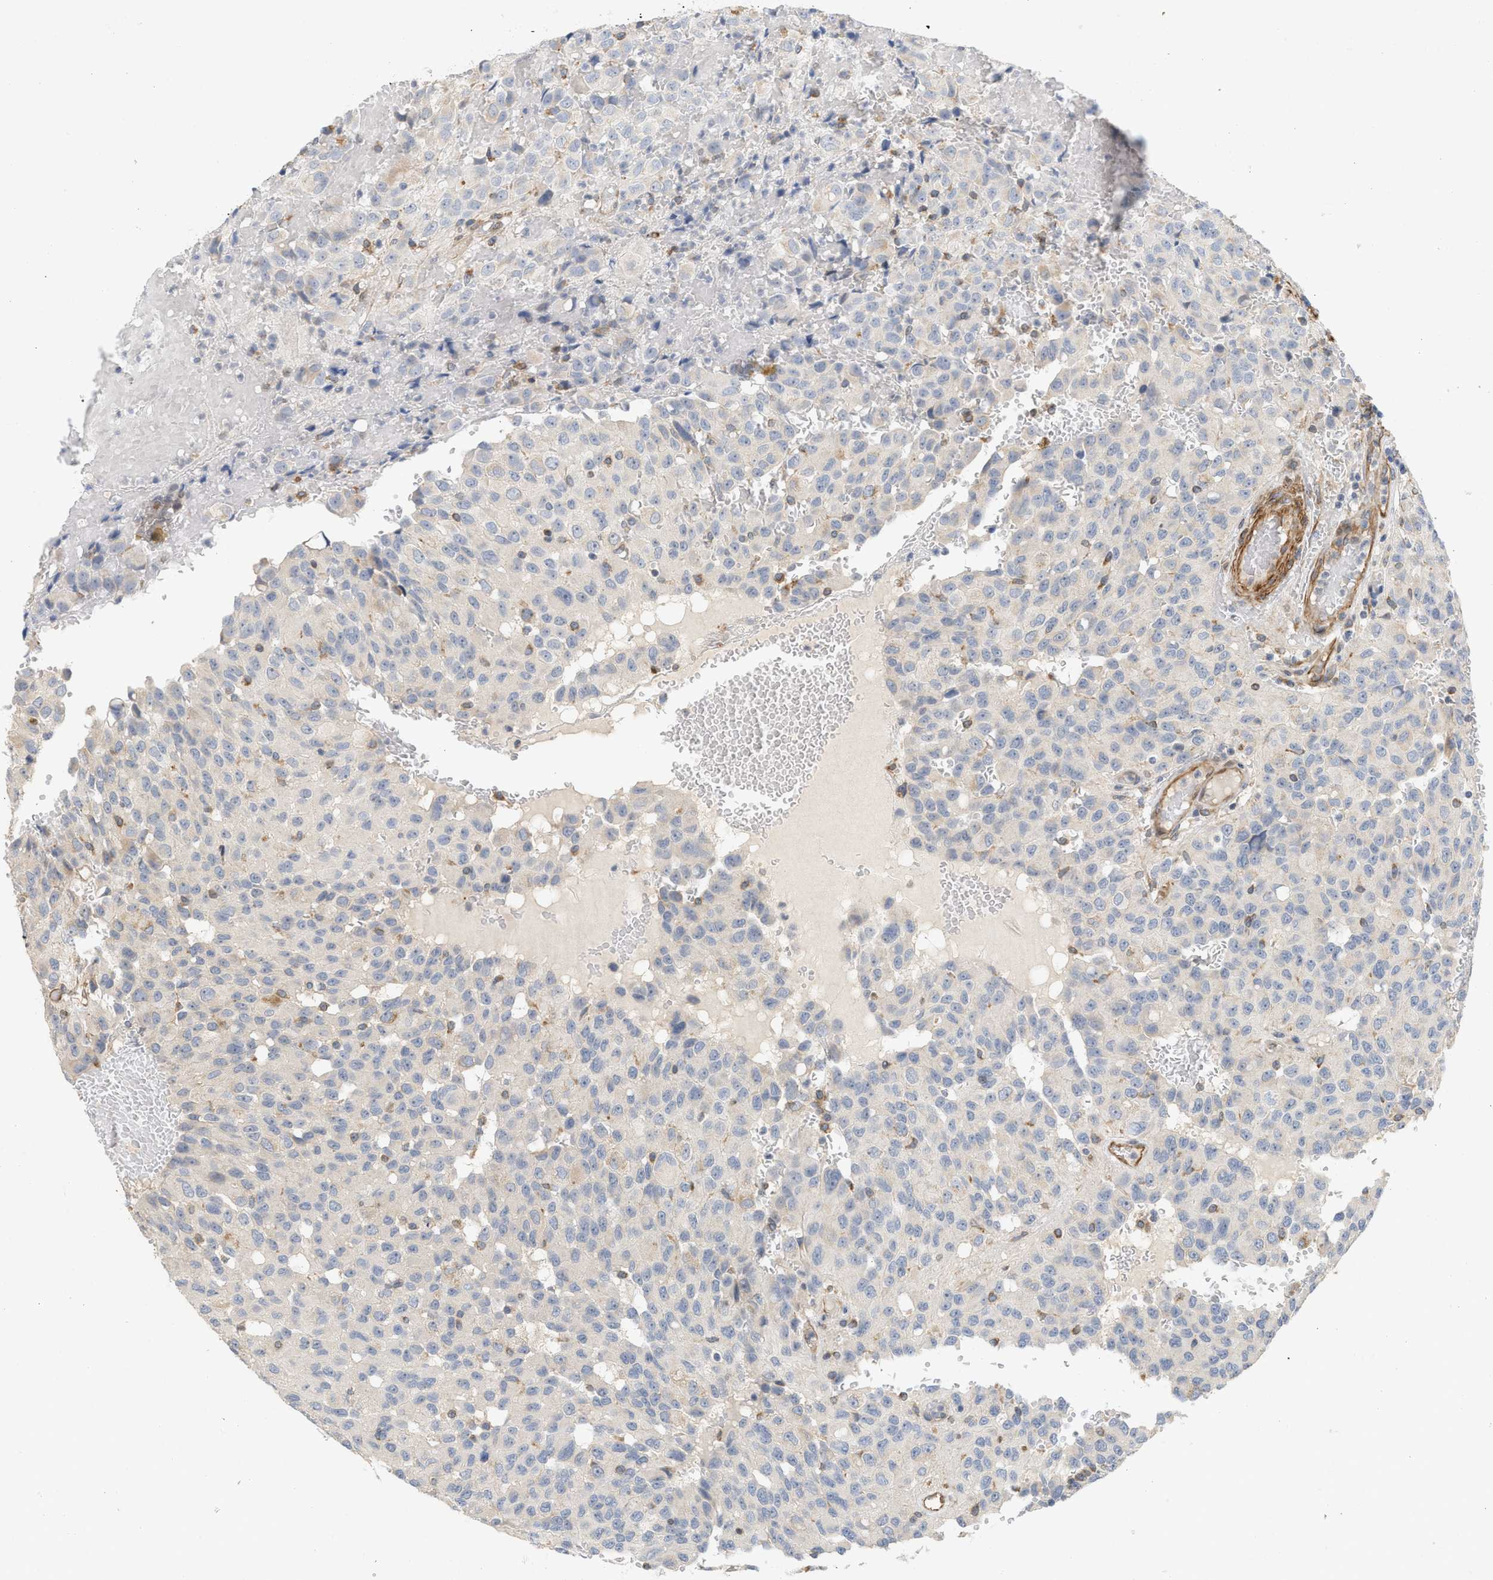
{"staining": {"intensity": "negative", "quantity": "none", "location": "none"}, "tissue": "glioma", "cell_type": "Tumor cells", "image_type": "cancer", "snomed": [{"axis": "morphology", "description": "Glioma, malignant, High grade"}, {"axis": "topography", "description": "Brain"}], "caption": "This is an immunohistochemistry (IHC) photomicrograph of malignant glioma (high-grade). There is no staining in tumor cells.", "gene": "SVOP", "patient": {"sex": "male", "age": 32}}